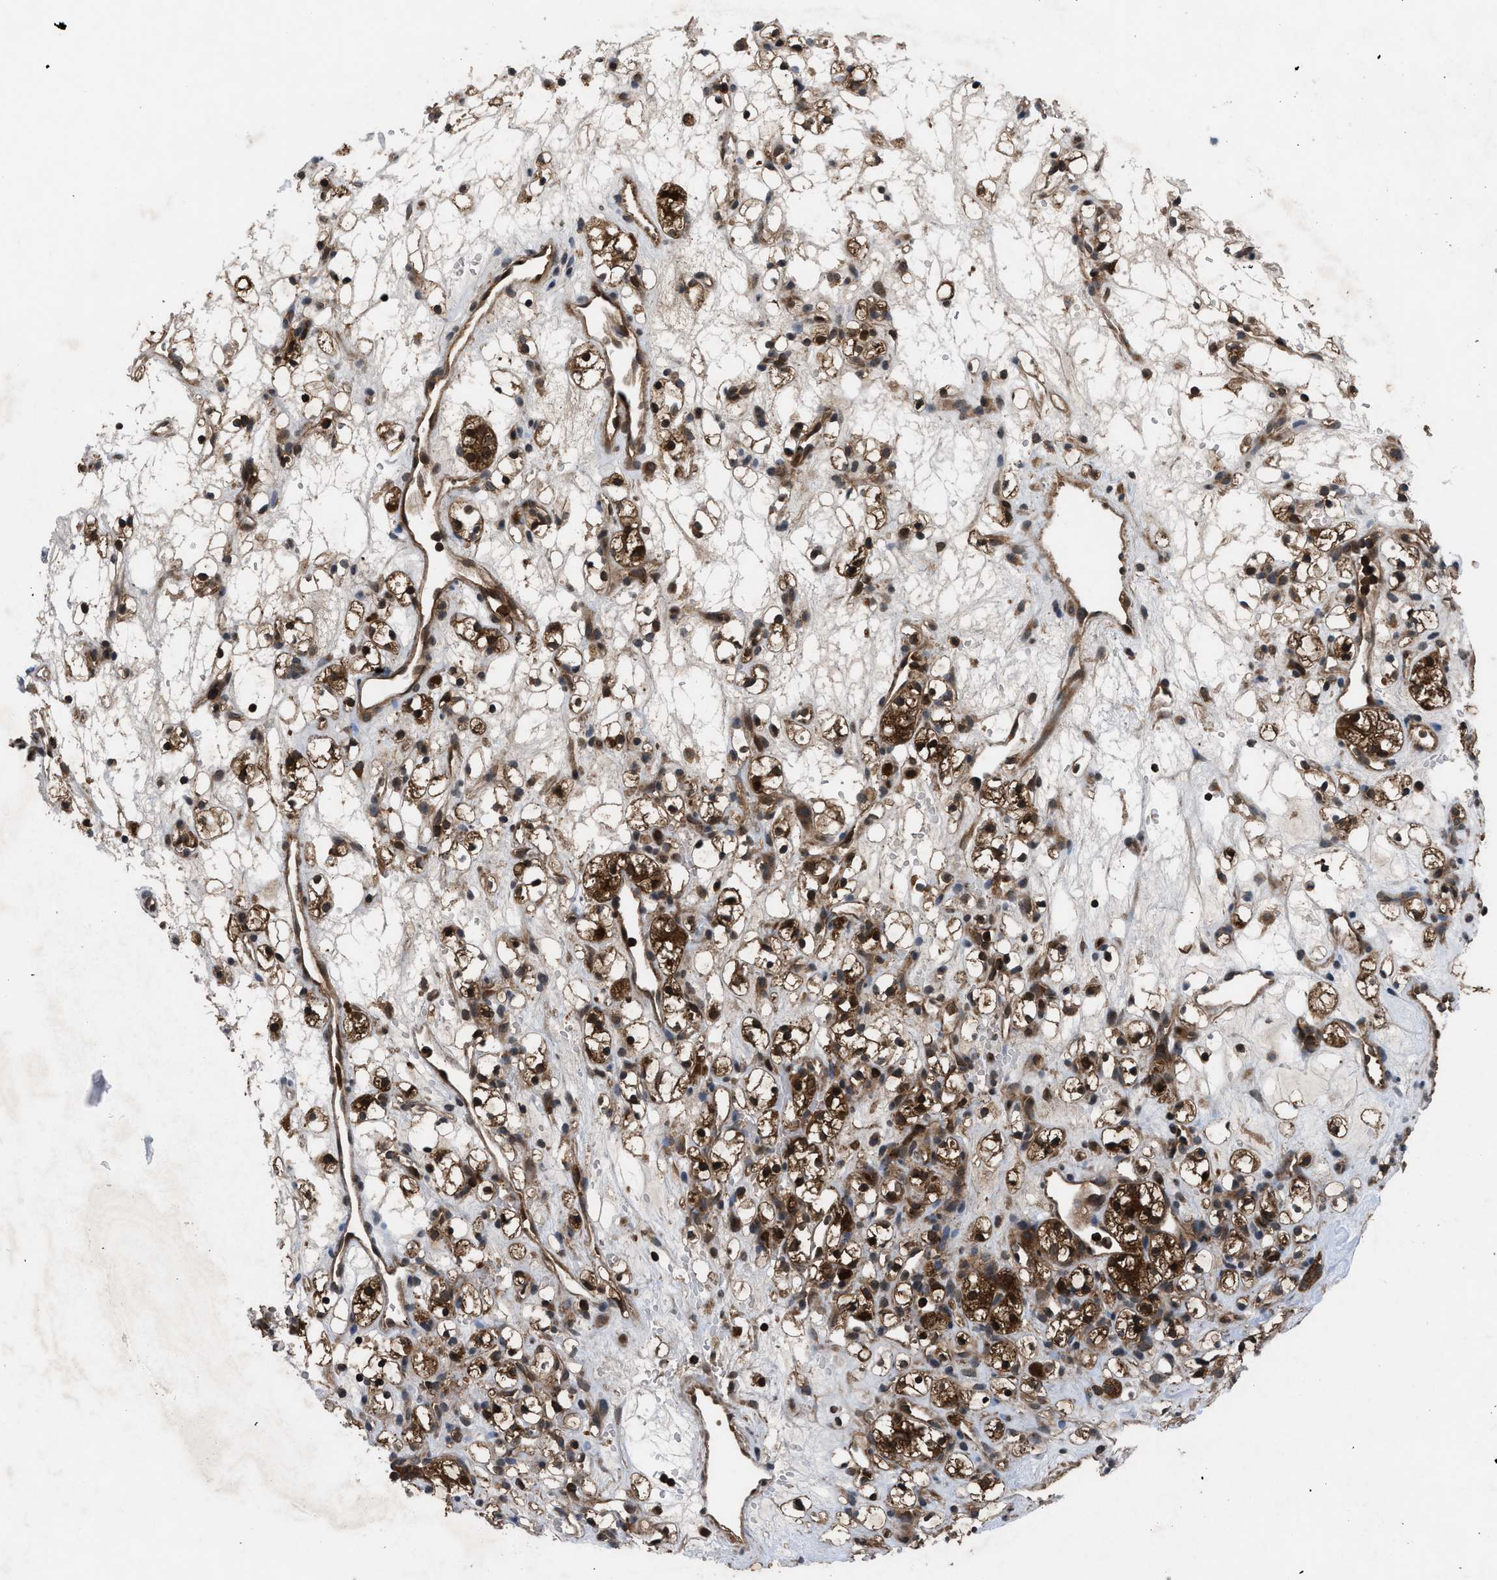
{"staining": {"intensity": "strong", "quantity": ">75%", "location": "cytoplasmic/membranous,nuclear"}, "tissue": "renal cancer", "cell_type": "Tumor cells", "image_type": "cancer", "snomed": [{"axis": "morphology", "description": "Adenocarcinoma, NOS"}, {"axis": "topography", "description": "Kidney"}], "caption": "A micrograph showing strong cytoplasmic/membranous and nuclear expression in about >75% of tumor cells in adenocarcinoma (renal), as visualized by brown immunohistochemical staining.", "gene": "OXSR1", "patient": {"sex": "female", "age": 60}}